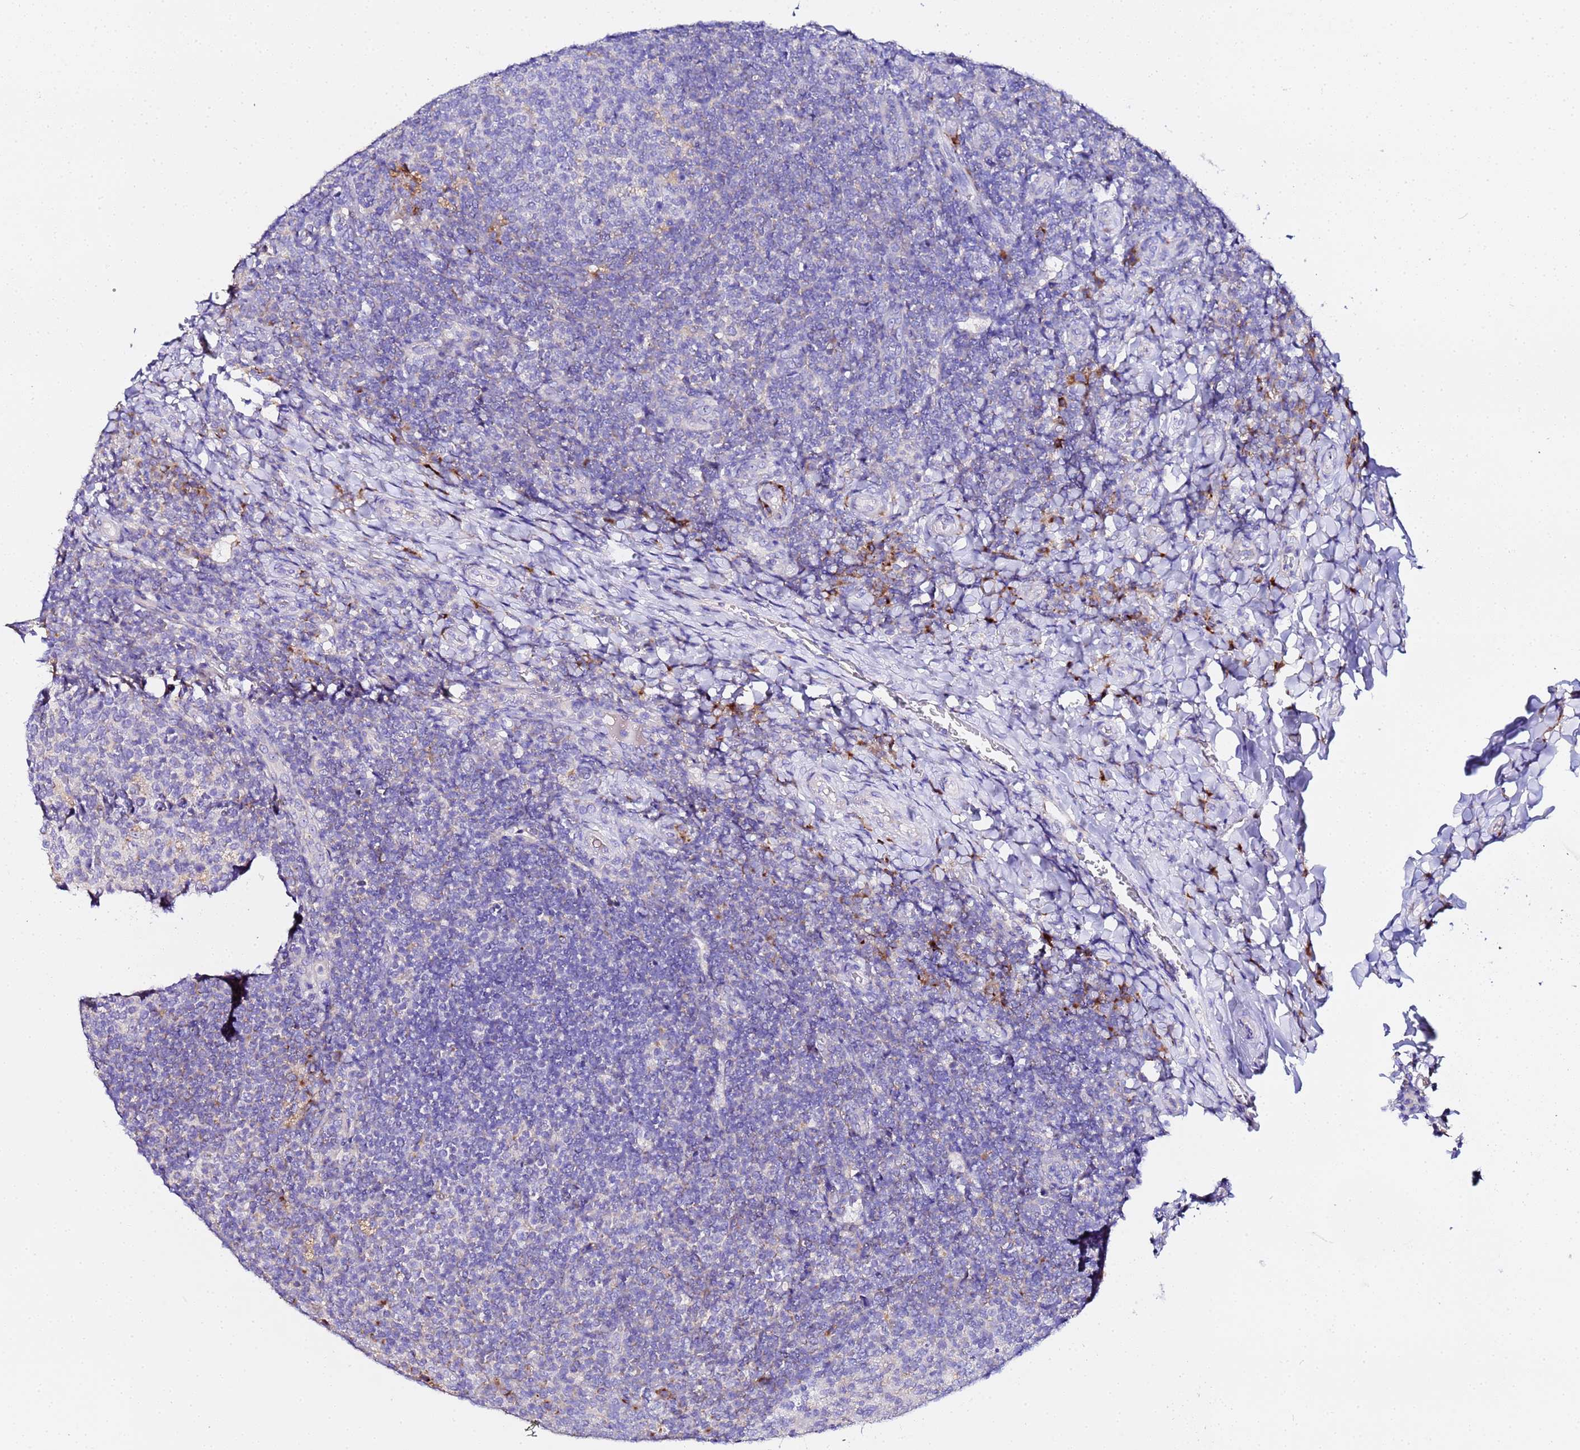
{"staining": {"intensity": "negative", "quantity": "none", "location": "none"}, "tissue": "tonsil", "cell_type": "Germinal center cells", "image_type": "normal", "snomed": [{"axis": "morphology", "description": "Normal tissue, NOS"}, {"axis": "topography", "description": "Tonsil"}], "caption": "Germinal center cells show no significant protein staining in unremarkable tonsil.", "gene": "VTI1B", "patient": {"sex": "female", "age": 10}}